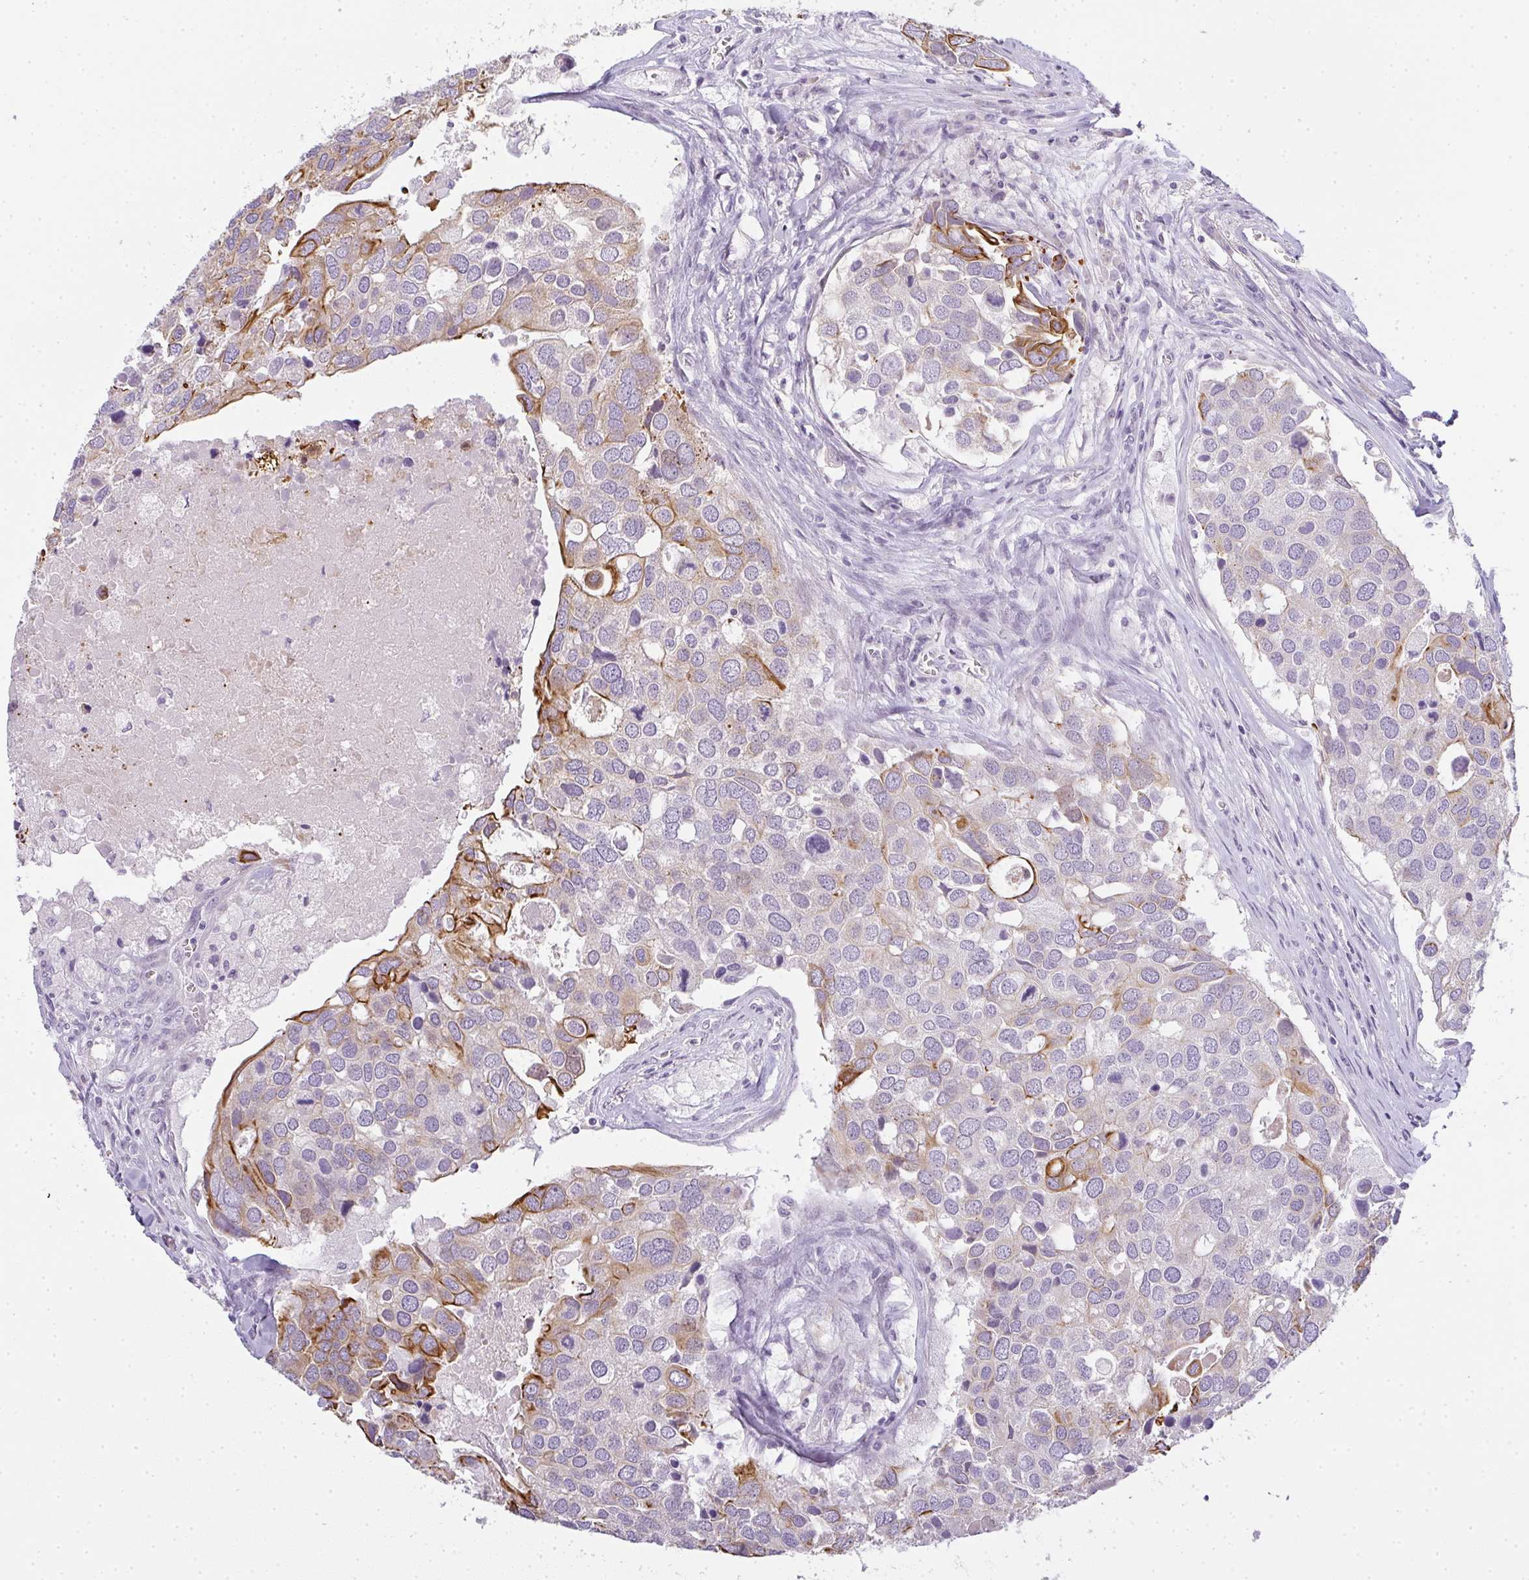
{"staining": {"intensity": "strong", "quantity": "<25%", "location": "cytoplasmic/membranous"}, "tissue": "breast cancer", "cell_type": "Tumor cells", "image_type": "cancer", "snomed": [{"axis": "morphology", "description": "Duct carcinoma"}, {"axis": "topography", "description": "Breast"}], "caption": "High-magnification brightfield microscopy of breast invasive ductal carcinoma stained with DAB (3,3'-diaminobenzidine) (brown) and counterstained with hematoxylin (blue). tumor cells exhibit strong cytoplasmic/membranous positivity is seen in about<25% of cells.", "gene": "SIRPB2", "patient": {"sex": "female", "age": 83}}